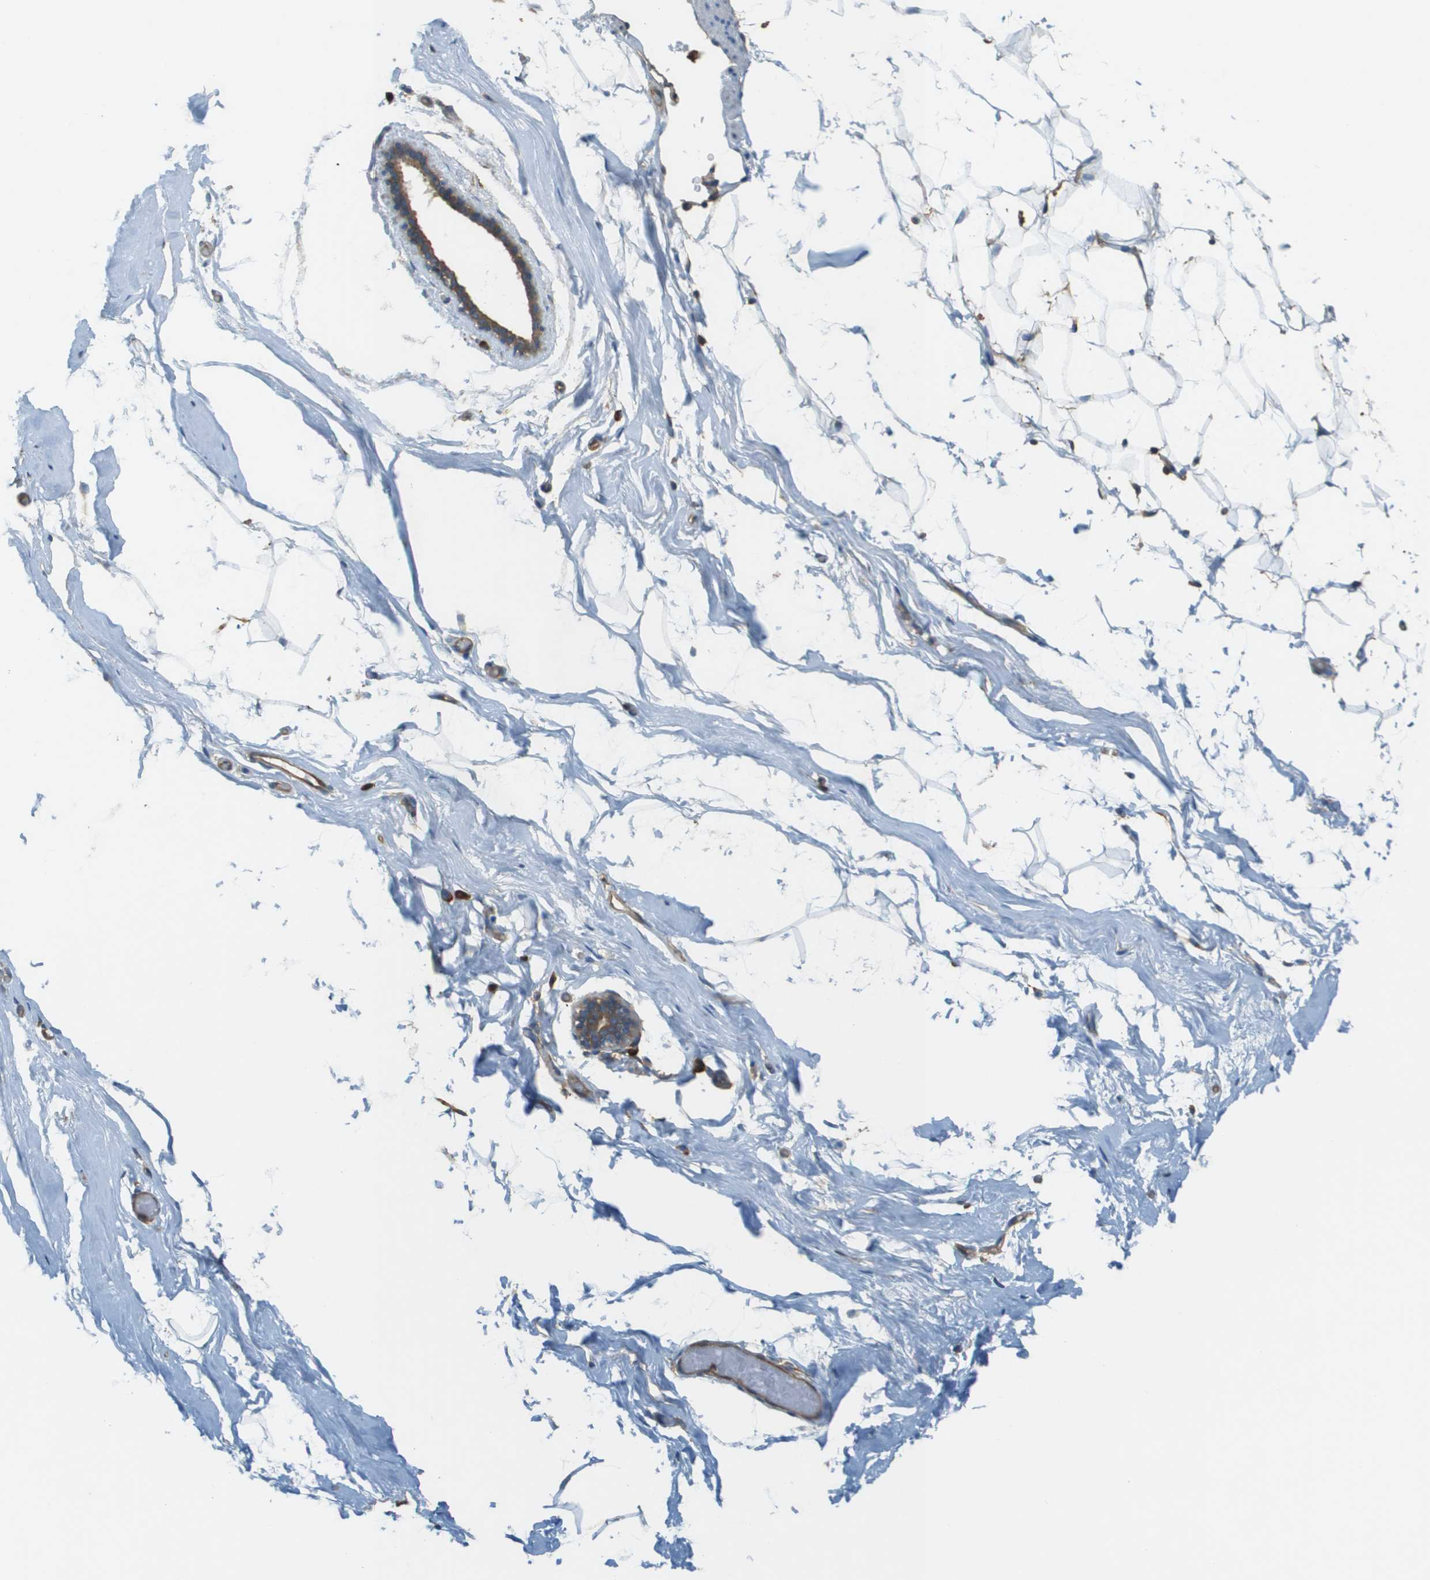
{"staining": {"intensity": "moderate", "quantity": "25%-75%", "location": "cytoplasmic/membranous"}, "tissue": "adipose tissue", "cell_type": "Adipocytes", "image_type": "normal", "snomed": [{"axis": "morphology", "description": "Normal tissue, NOS"}, {"axis": "topography", "description": "Breast"}, {"axis": "topography", "description": "Soft tissue"}], "caption": "Adipose tissue stained for a protein (brown) reveals moderate cytoplasmic/membranous positive positivity in approximately 25%-75% of adipocytes.", "gene": "DNAJB11", "patient": {"sex": "female", "age": 75}}